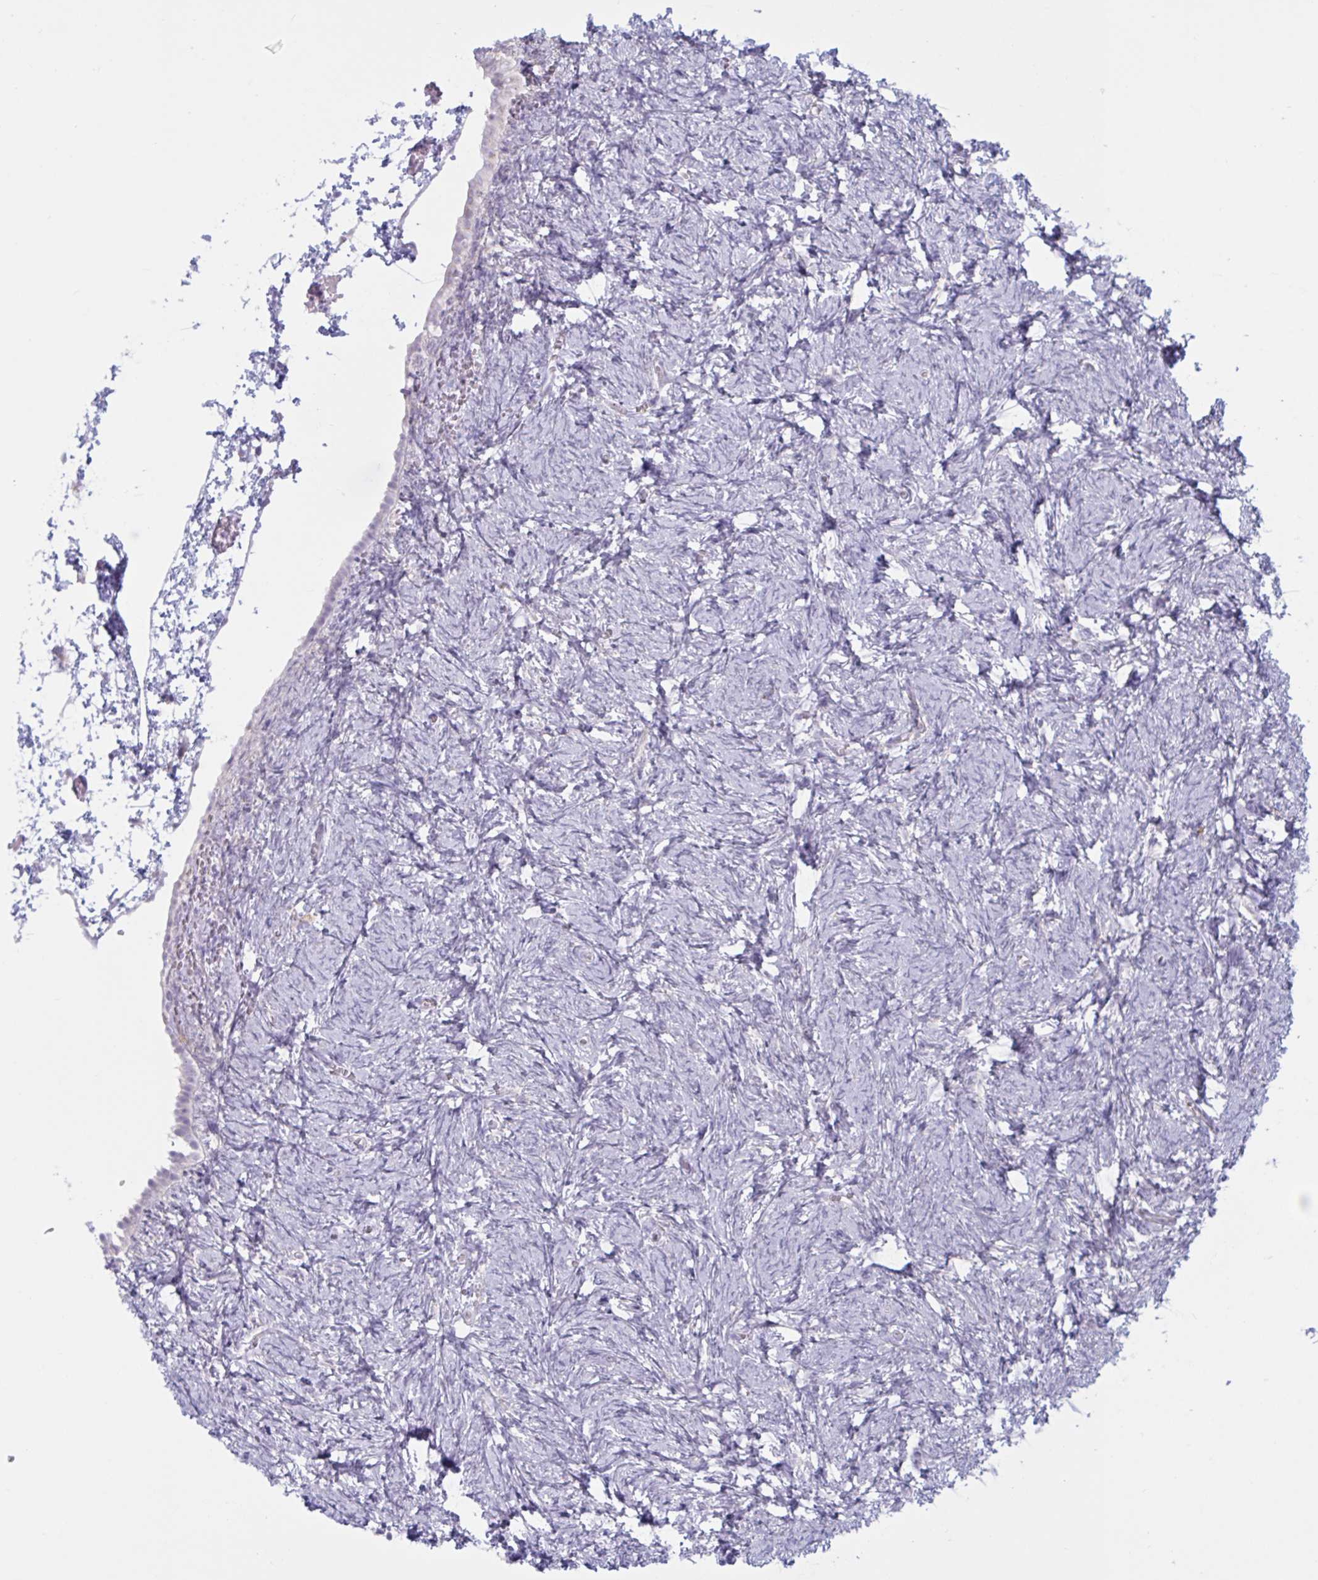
{"staining": {"intensity": "negative", "quantity": "none", "location": "none"}, "tissue": "ovary", "cell_type": "Follicle cells", "image_type": "normal", "snomed": [{"axis": "morphology", "description": "Normal tissue, NOS"}, {"axis": "topography", "description": "Ovary"}], "caption": "Immunohistochemical staining of normal human ovary reveals no significant expression in follicle cells. (DAB (3,3'-diaminobenzidine) immunohistochemistry, high magnification).", "gene": "ATG9A", "patient": {"sex": "female", "age": 41}}